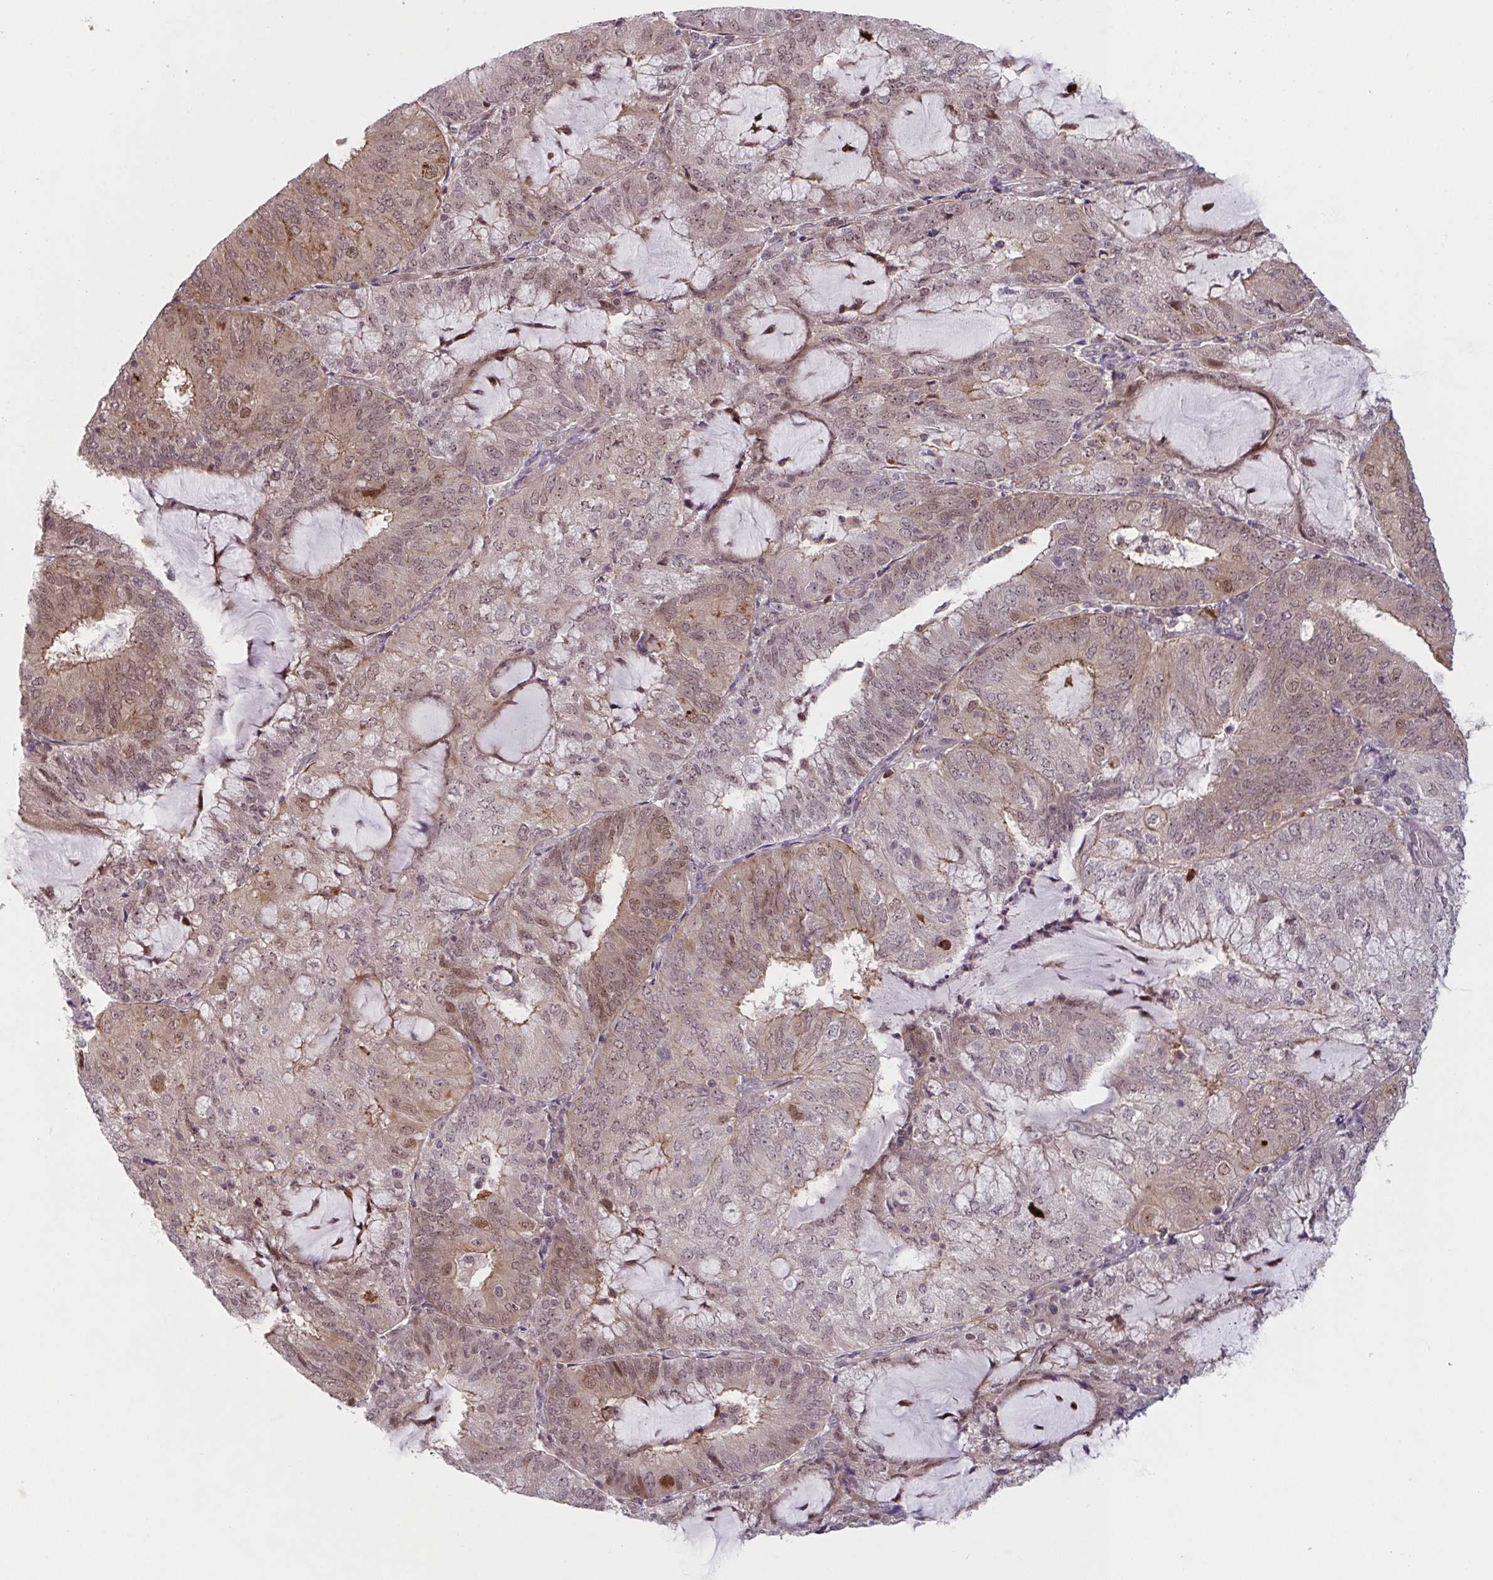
{"staining": {"intensity": "moderate", "quantity": ">75%", "location": "cytoplasmic/membranous,nuclear"}, "tissue": "endometrial cancer", "cell_type": "Tumor cells", "image_type": "cancer", "snomed": [{"axis": "morphology", "description": "Adenocarcinoma, NOS"}, {"axis": "topography", "description": "Endometrium"}], "caption": "Endometrial adenocarcinoma stained with IHC displays moderate cytoplasmic/membranous and nuclear expression in about >75% of tumor cells.", "gene": "NLRP13", "patient": {"sex": "female", "age": 81}}